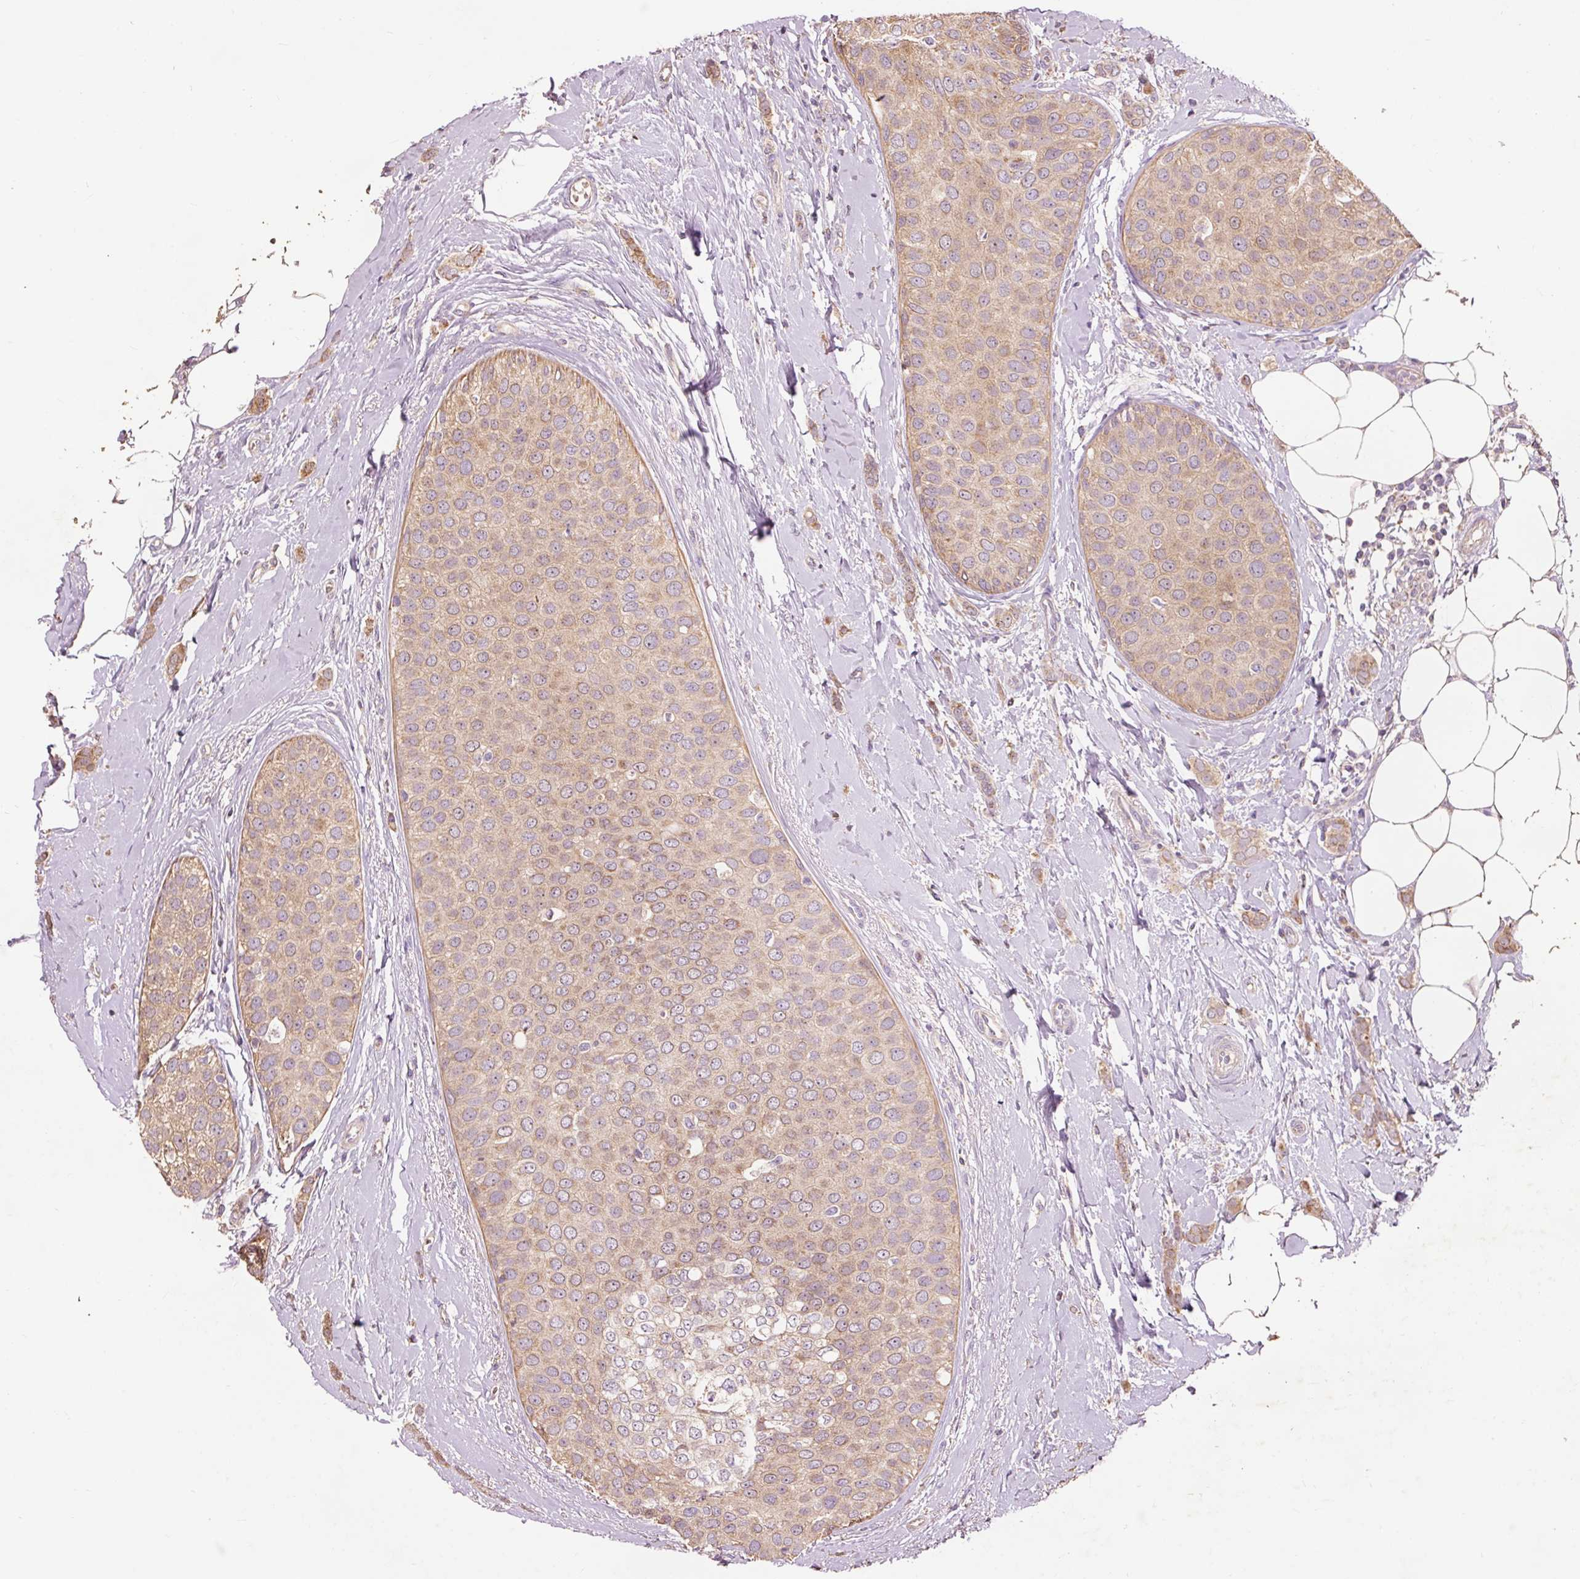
{"staining": {"intensity": "moderate", "quantity": ">75%", "location": "cytoplasmic/membranous"}, "tissue": "breast cancer", "cell_type": "Tumor cells", "image_type": "cancer", "snomed": [{"axis": "morphology", "description": "Duct carcinoma"}, {"axis": "topography", "description": "Breast"}], "caption": "Tumor cells exhibit medium levels of moderate cytoplasmic/membranous expression in about >75% of cells in human breast cancer.", "gene": "PRDX5", "patient": {"sex": "female", "age": 72}}